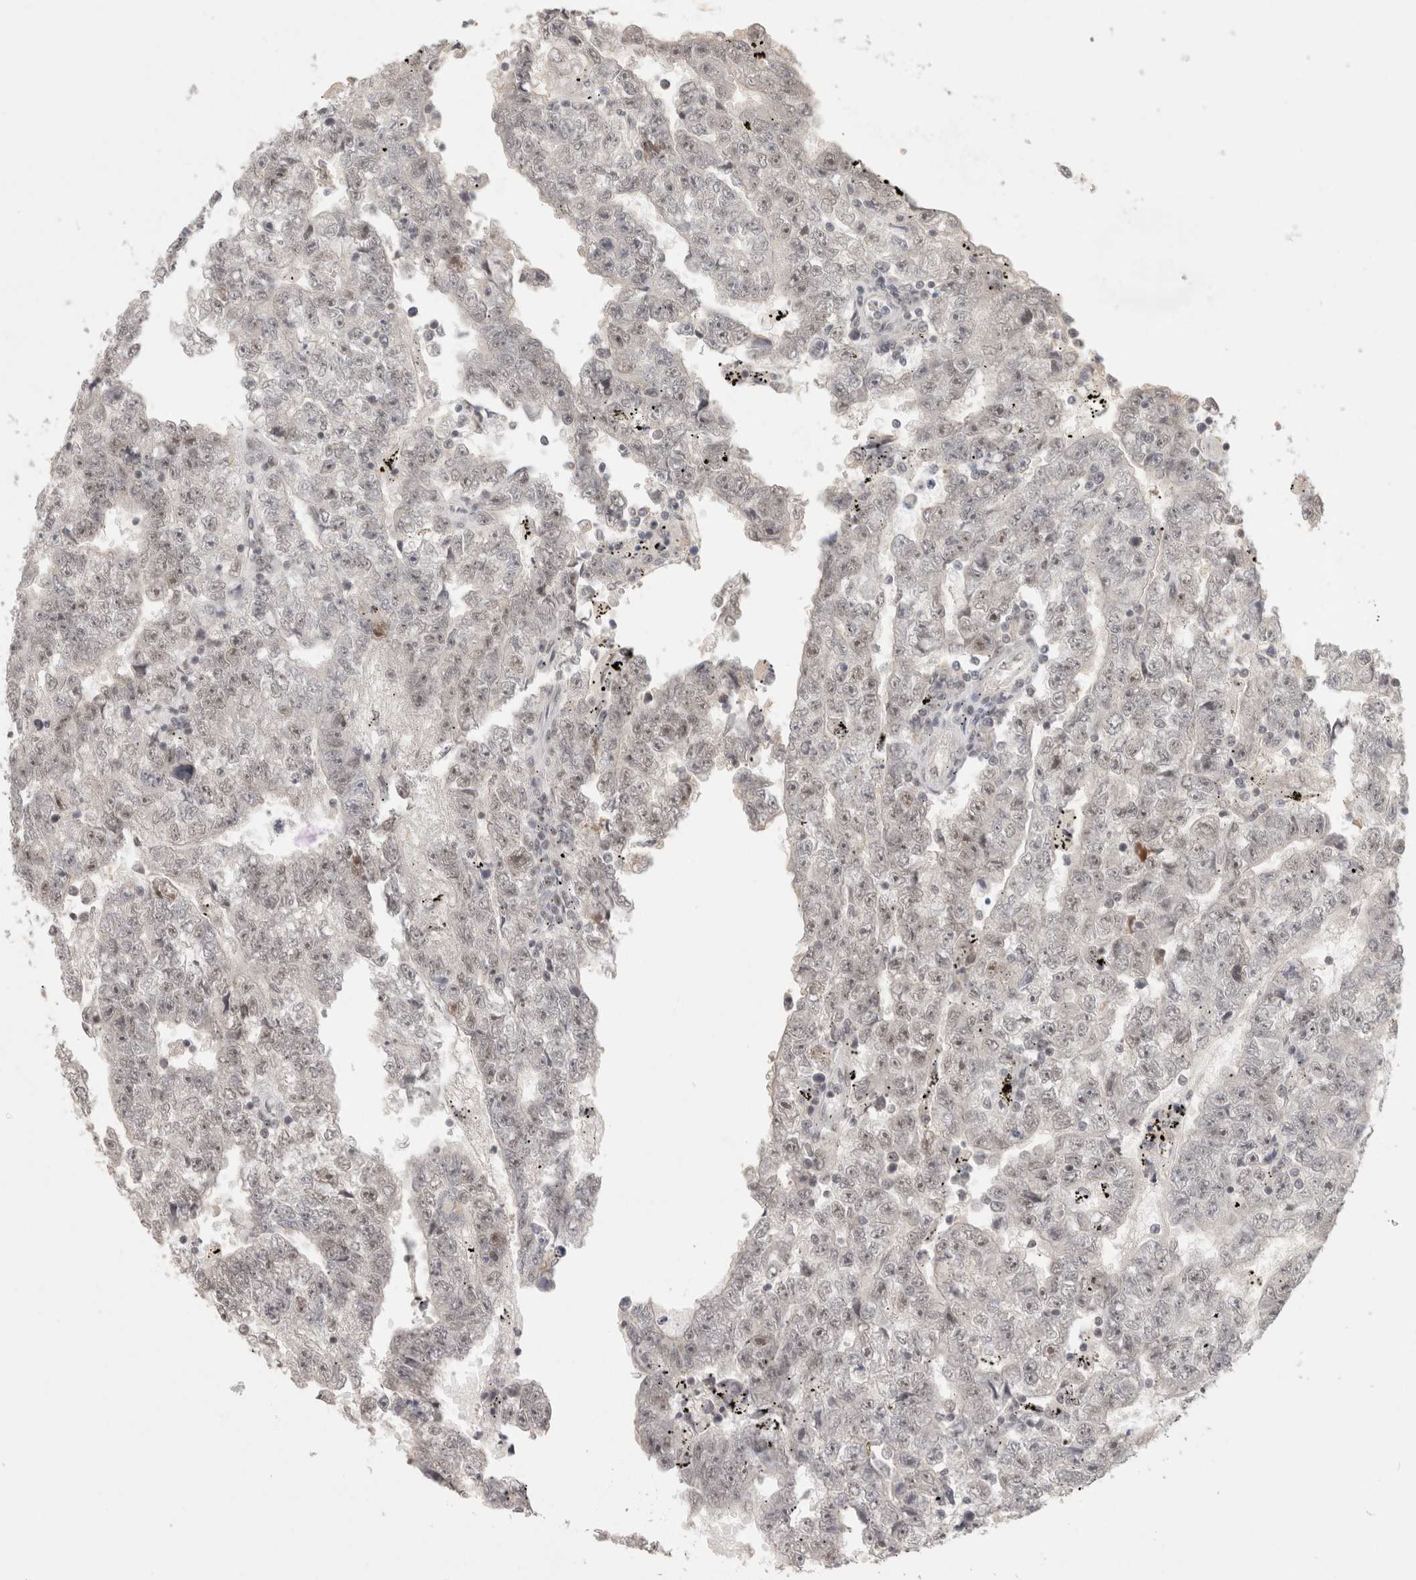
{"staining": {"intensity": "negative", "quantity": "none", "location": "none"}, "tissue": "testis cancer", "cell_type": "Tumor cells", "image_type": "cancer", "snomed": [{"axis": "morphology", "description": "Carcinoma, Embryonal, NOS"}, {"axis": "topography", "description": "Testis"}], "caption": "Protein analysis of testis embryonal carcinoma demonstrates no significant expression in tumor cells.", "gene": "ZNF830", "patient": {"sex": "male", "age": 25}}